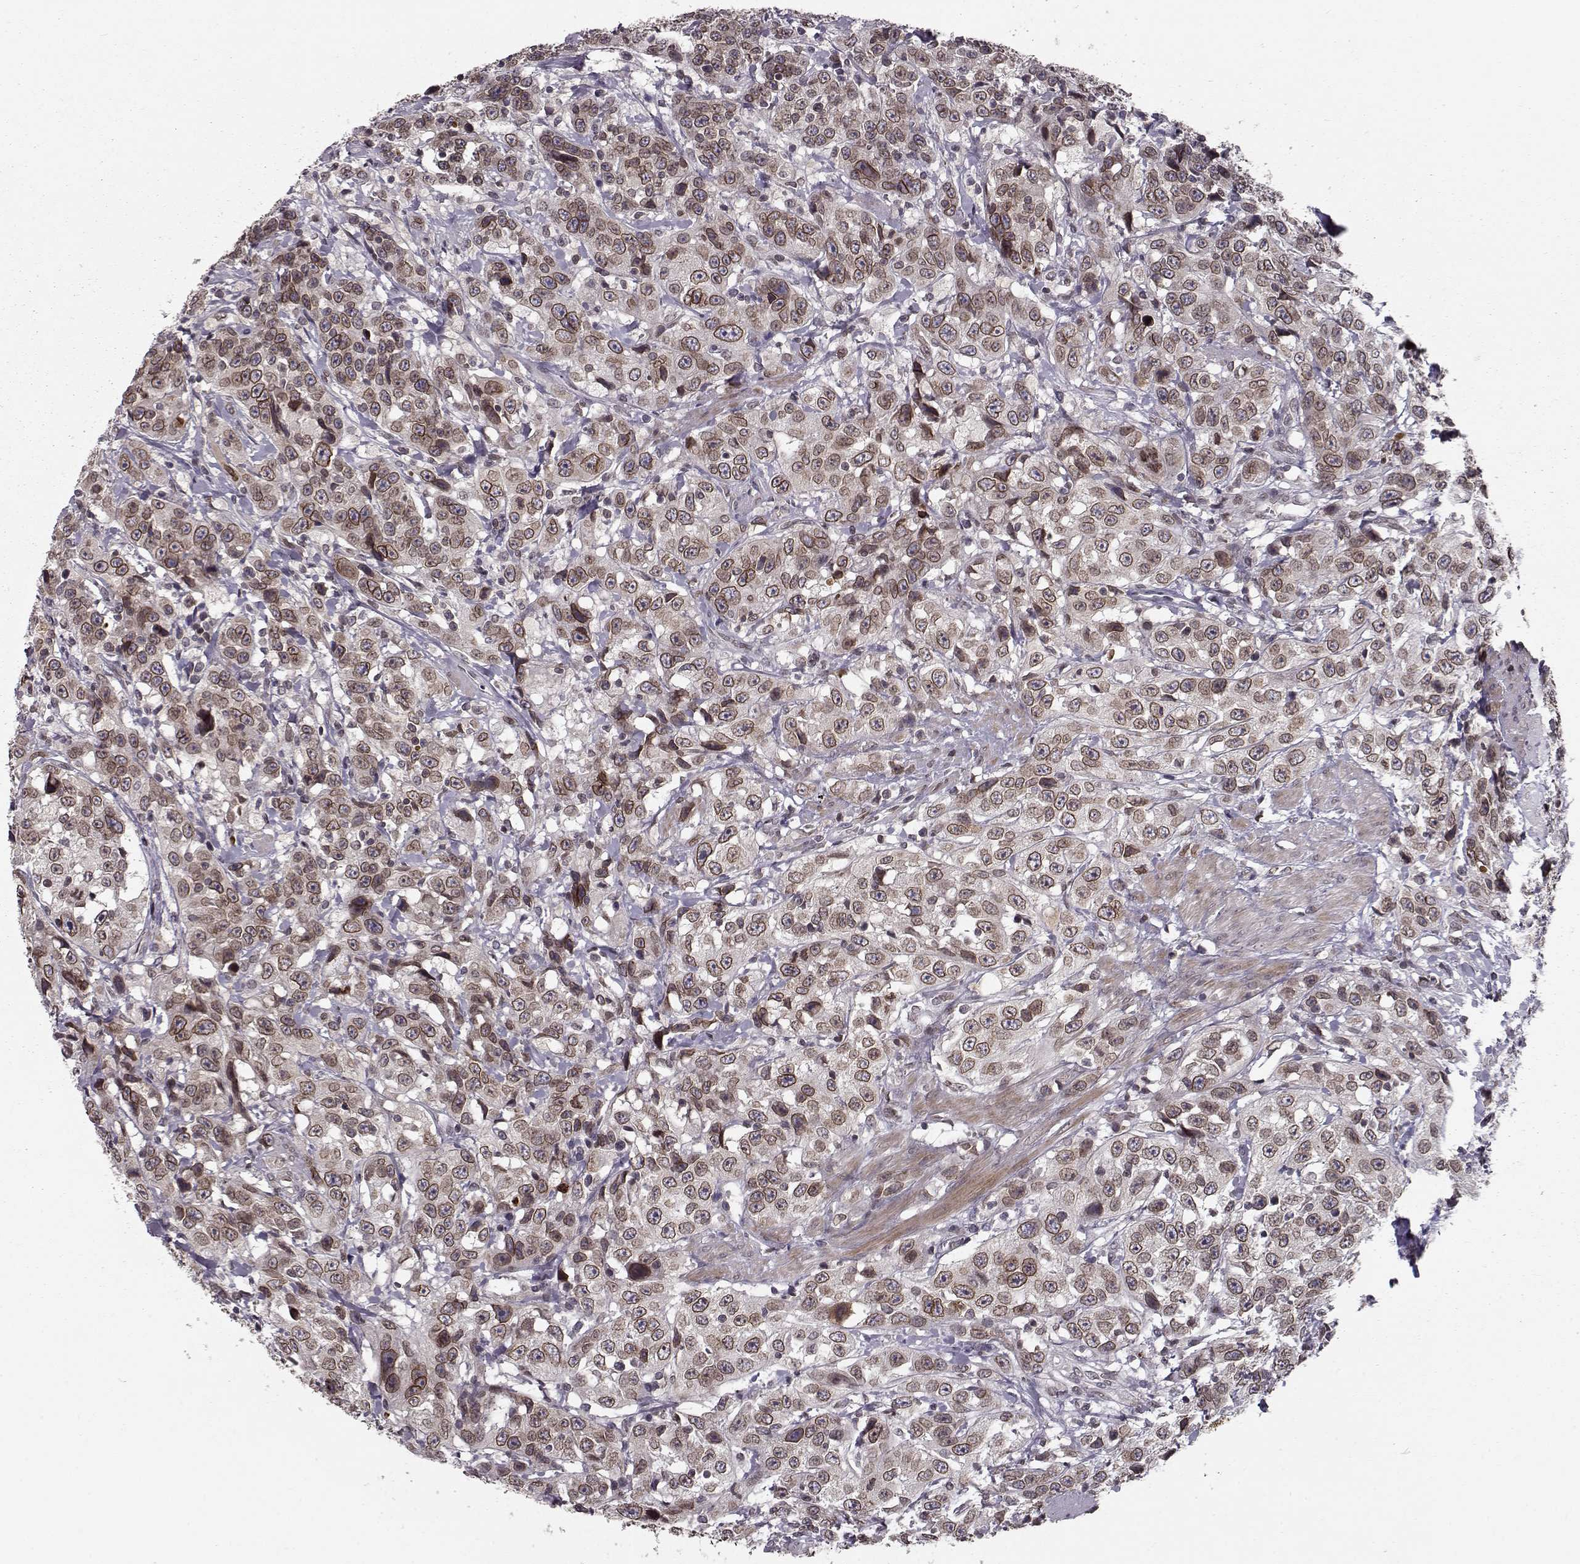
{"staining": {"intensity": "moderate", "quantity": ">75%", "location": "cytoplasmic/membranous,nuclear"}, "tissue": "urothelial cancer", "cell_type": "Tumor cells", "image_type": "cancer", "snomed": [{"axis": "morphology", "description": "Urothelial carcinoma, NOS"}, {"axis": "morphology", "description": "Urothelial carcinoma, High grade"}, {"axis": "topography", "description": "Urinary bladder"}], "caption": "The immunohistochemical stain labels moderate cytoplasmic/membranous and nuclear staining in tumor cells of high-grade urothelial carcinoma tissue.", "gene": "NUP37", "patient": {"sex": "female", "age": 73}}